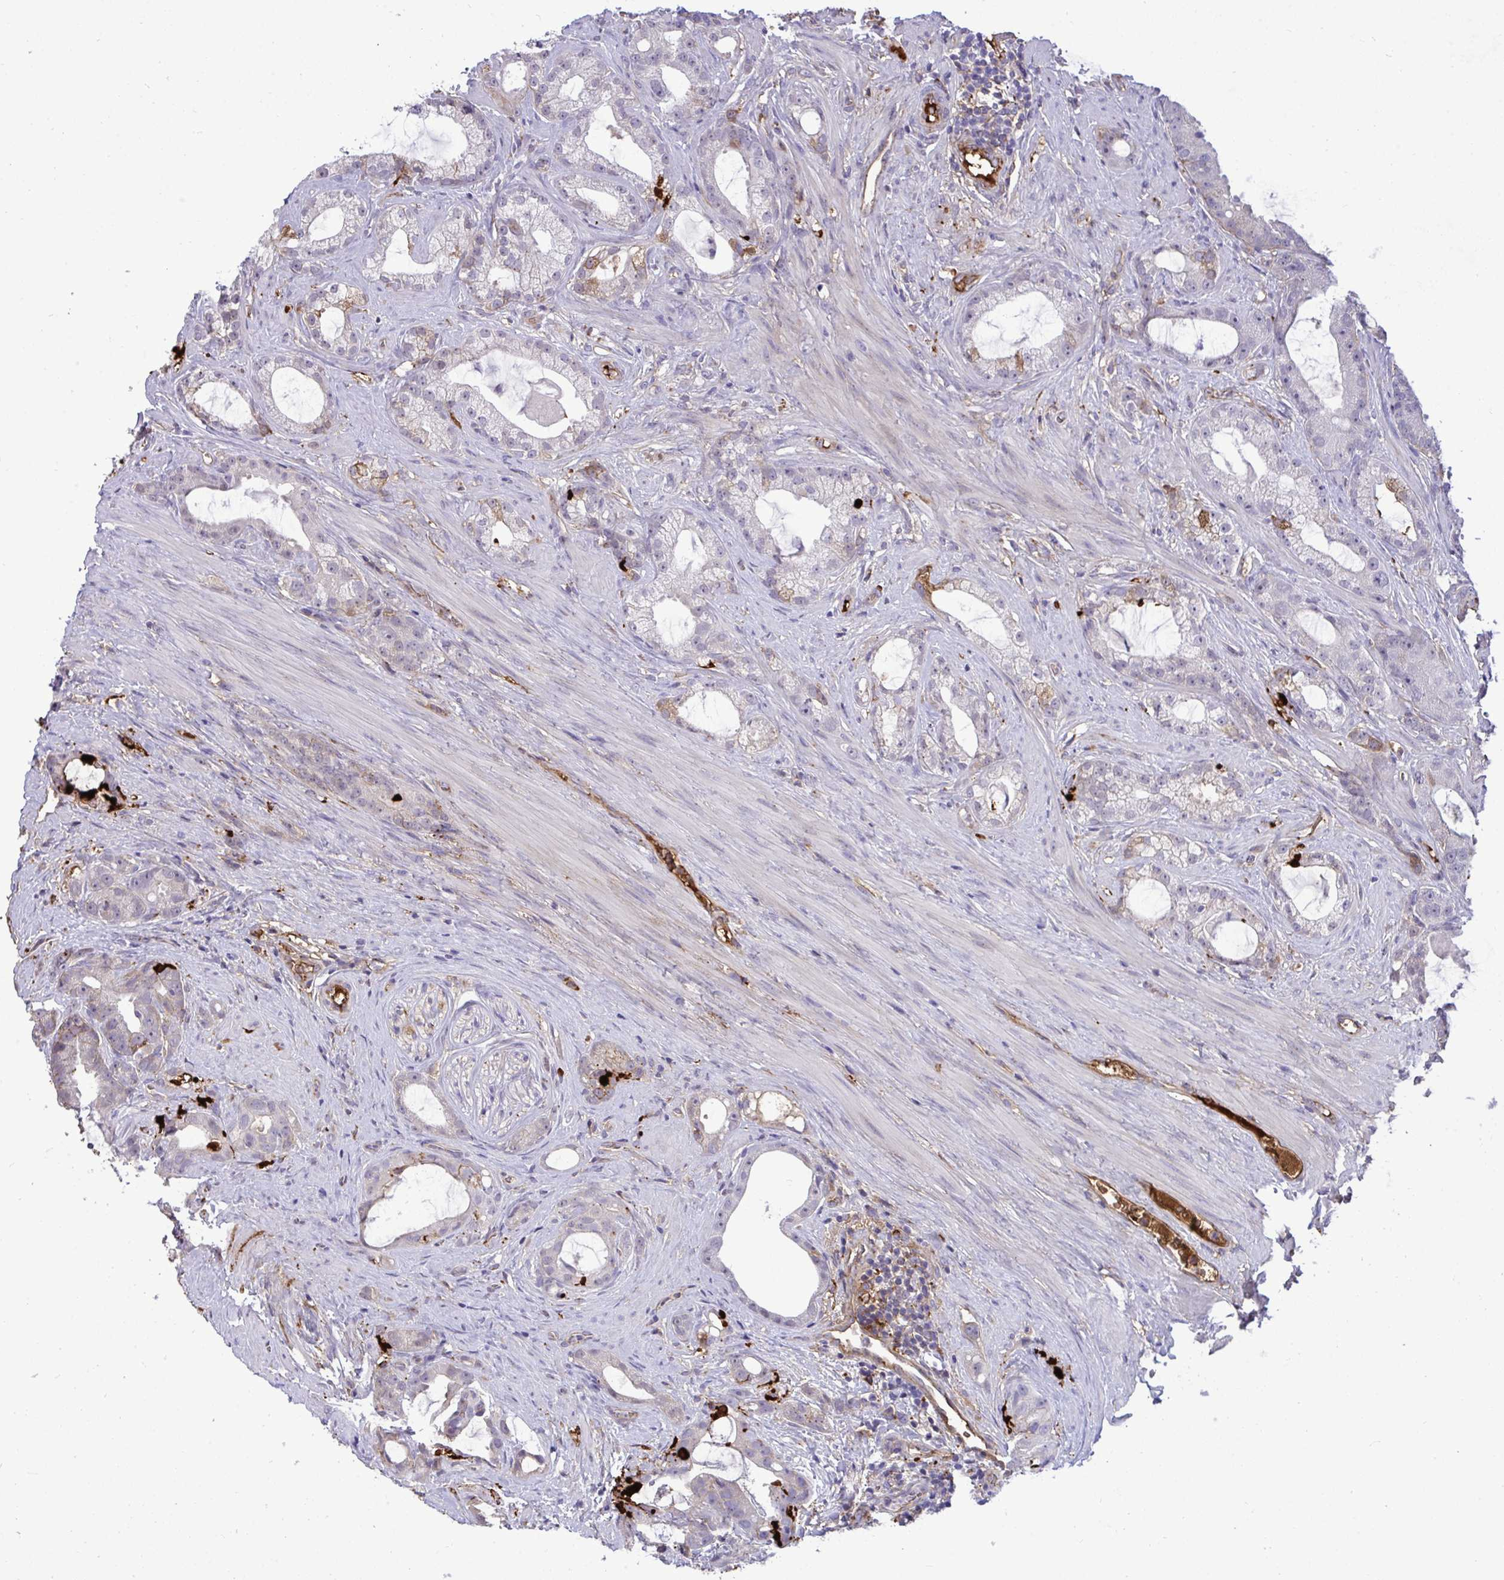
{"staining": {"intensity": "negative", "quantity": "none", "location": "none"}, "tissue": "prostate cancer", "cell_type": "Tumor cells", "image_type": "cancer", "snomed": [{"axis": "morphology", "description": "Adenocarcinoma, High grade"}, {"axis": "topography", "description": "Prostate"}], "caption": "Immunohistochemistry of human prostate cancer exhibits no expression in tumor cells.", "gene": "F2", "patient": {"sex": "male", "age": 65}}